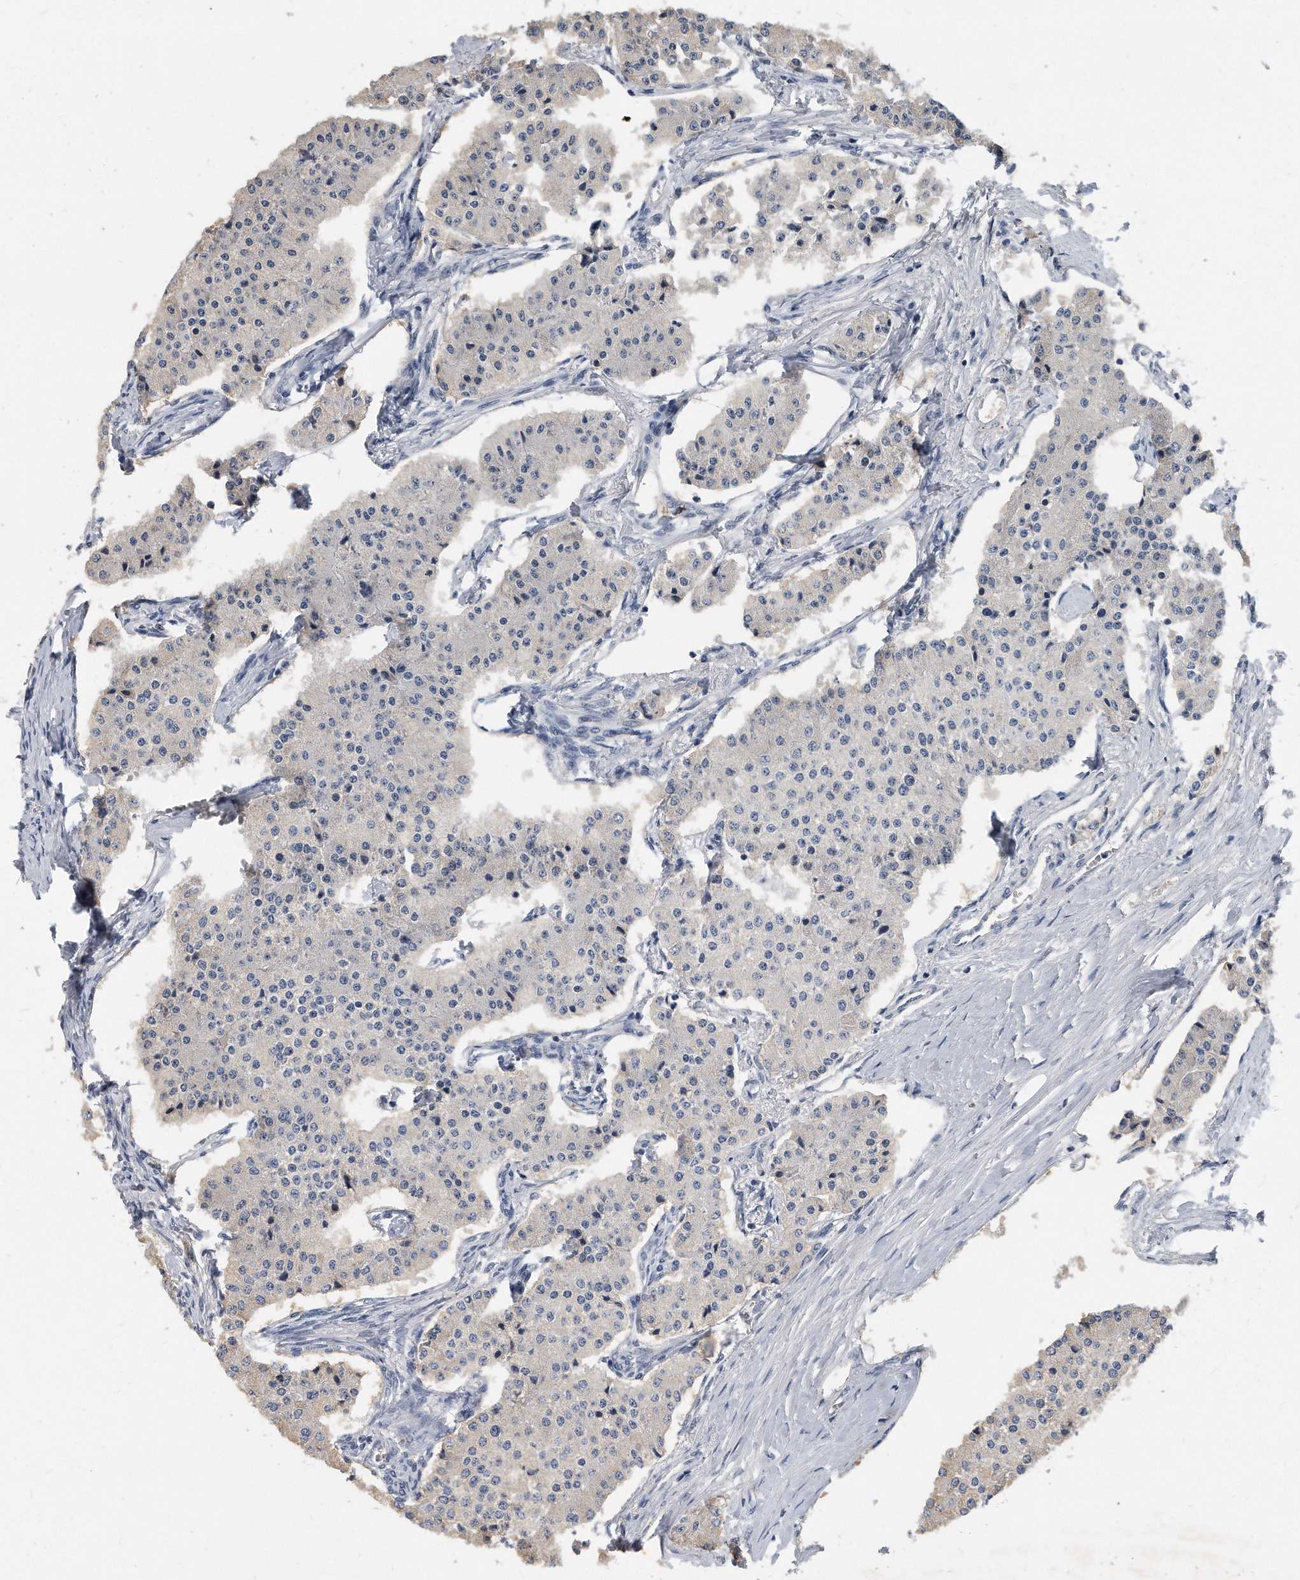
{"staining": {"intensity": "negative", "quantity": "none", "location": "none"}, "tissue": "carcinoid", "cell_type": "Tumor cells", "image_type": "cancer", "snomed": [{"axis": "morphology", "description": "Carcinoid, malignant, NOS"}, {"axis": "topography", "description": "Colon"}], "caption": "DAB (3,3'-diaminobenzidine) immunohistochemical staining of human carcinoid reveals no significant staining in tumor cells.", "gene": "HOMER3", "patient": {"sex": "female", "age": 52}}